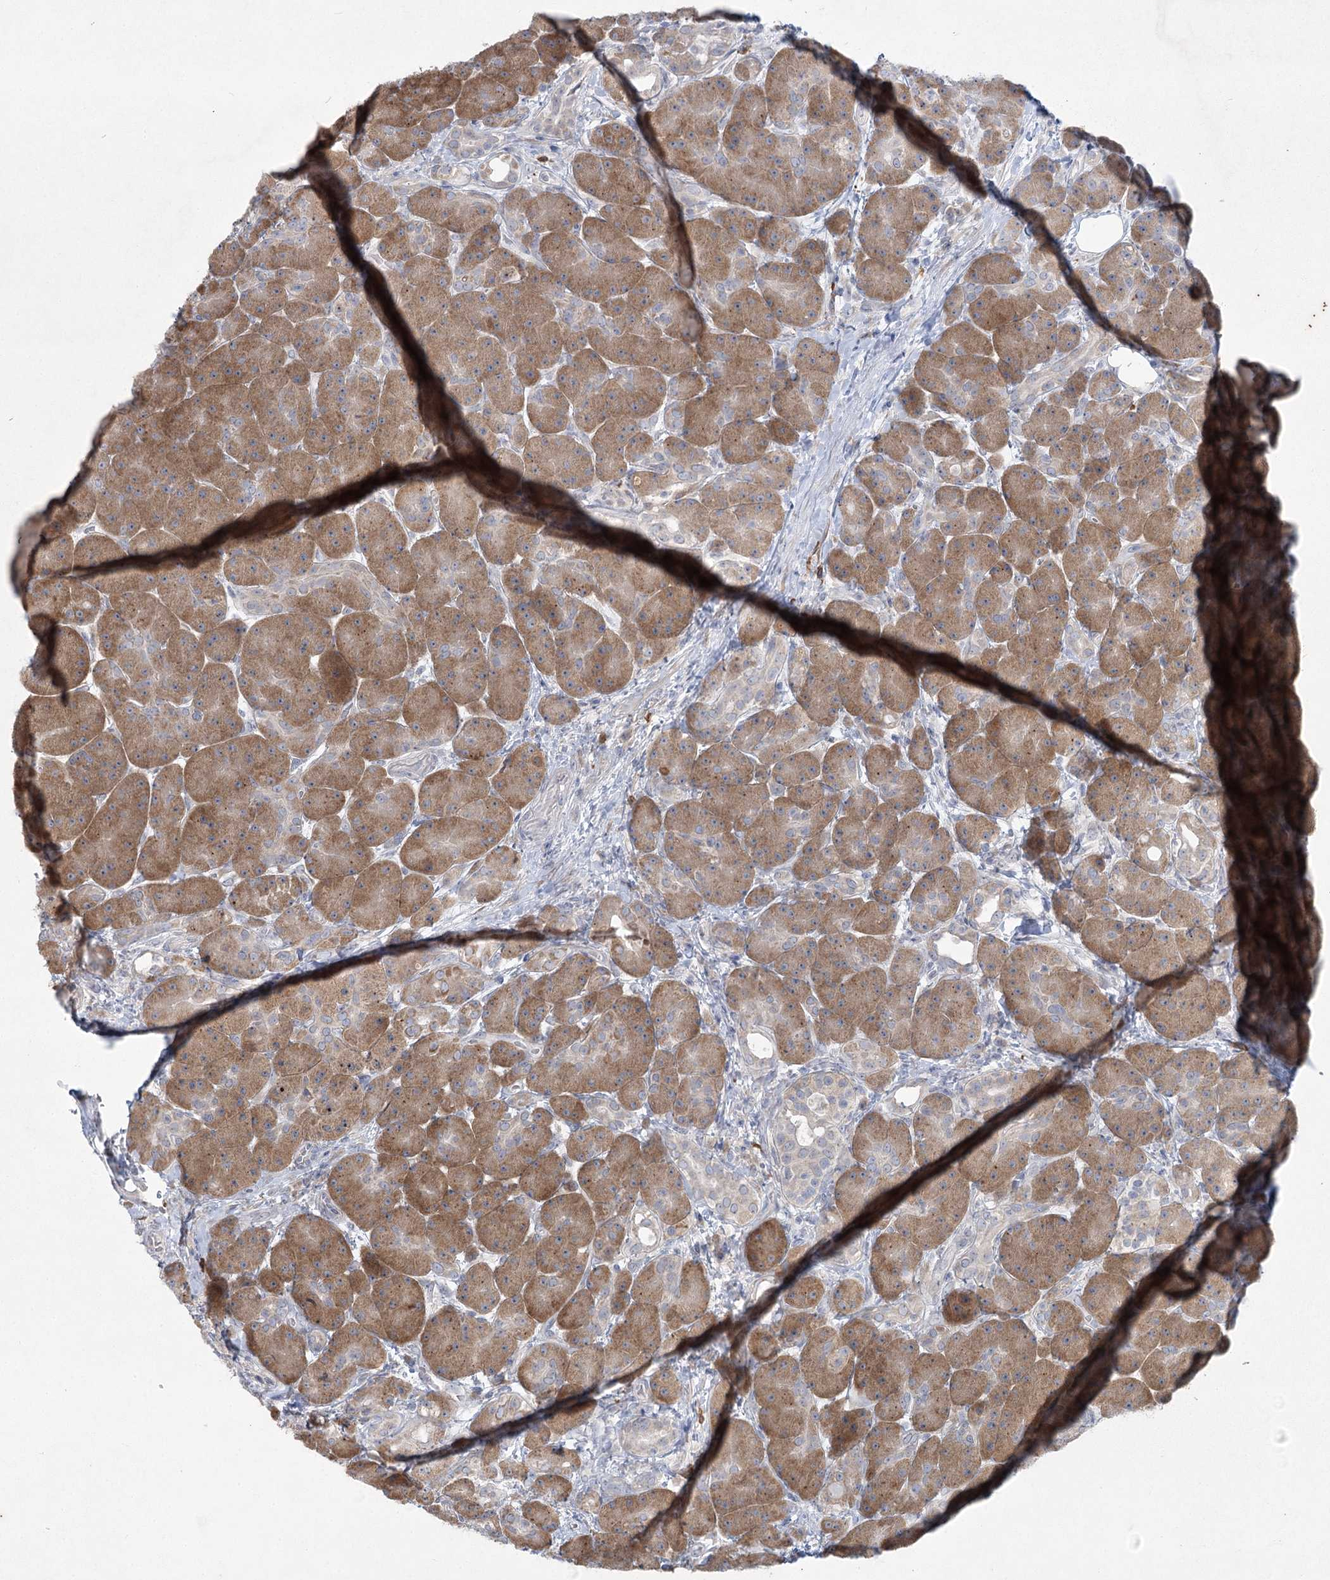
{"staining": {"intensity": "moderate", "quantity": ">75%", "location": "cytoplasmic/membranous"}, "tissue": "pancreas", "cell_type": "Exocrine glandular cells", "image_type": "normal", "snomed": [{"axis": "morphology", "description": "Normal tissue, NOS"}, {"axis": "topography", "description": "Pancreas"}], "caption": "Immunohistochemical staining of benign human pancreas reveals >75% levels of moderate cytoplasmic/membranous protein staining in about >75% of exocrine glandular cells.", "gene": "PLA2G12A", "patient": {"sex": "male", "age": 63}}